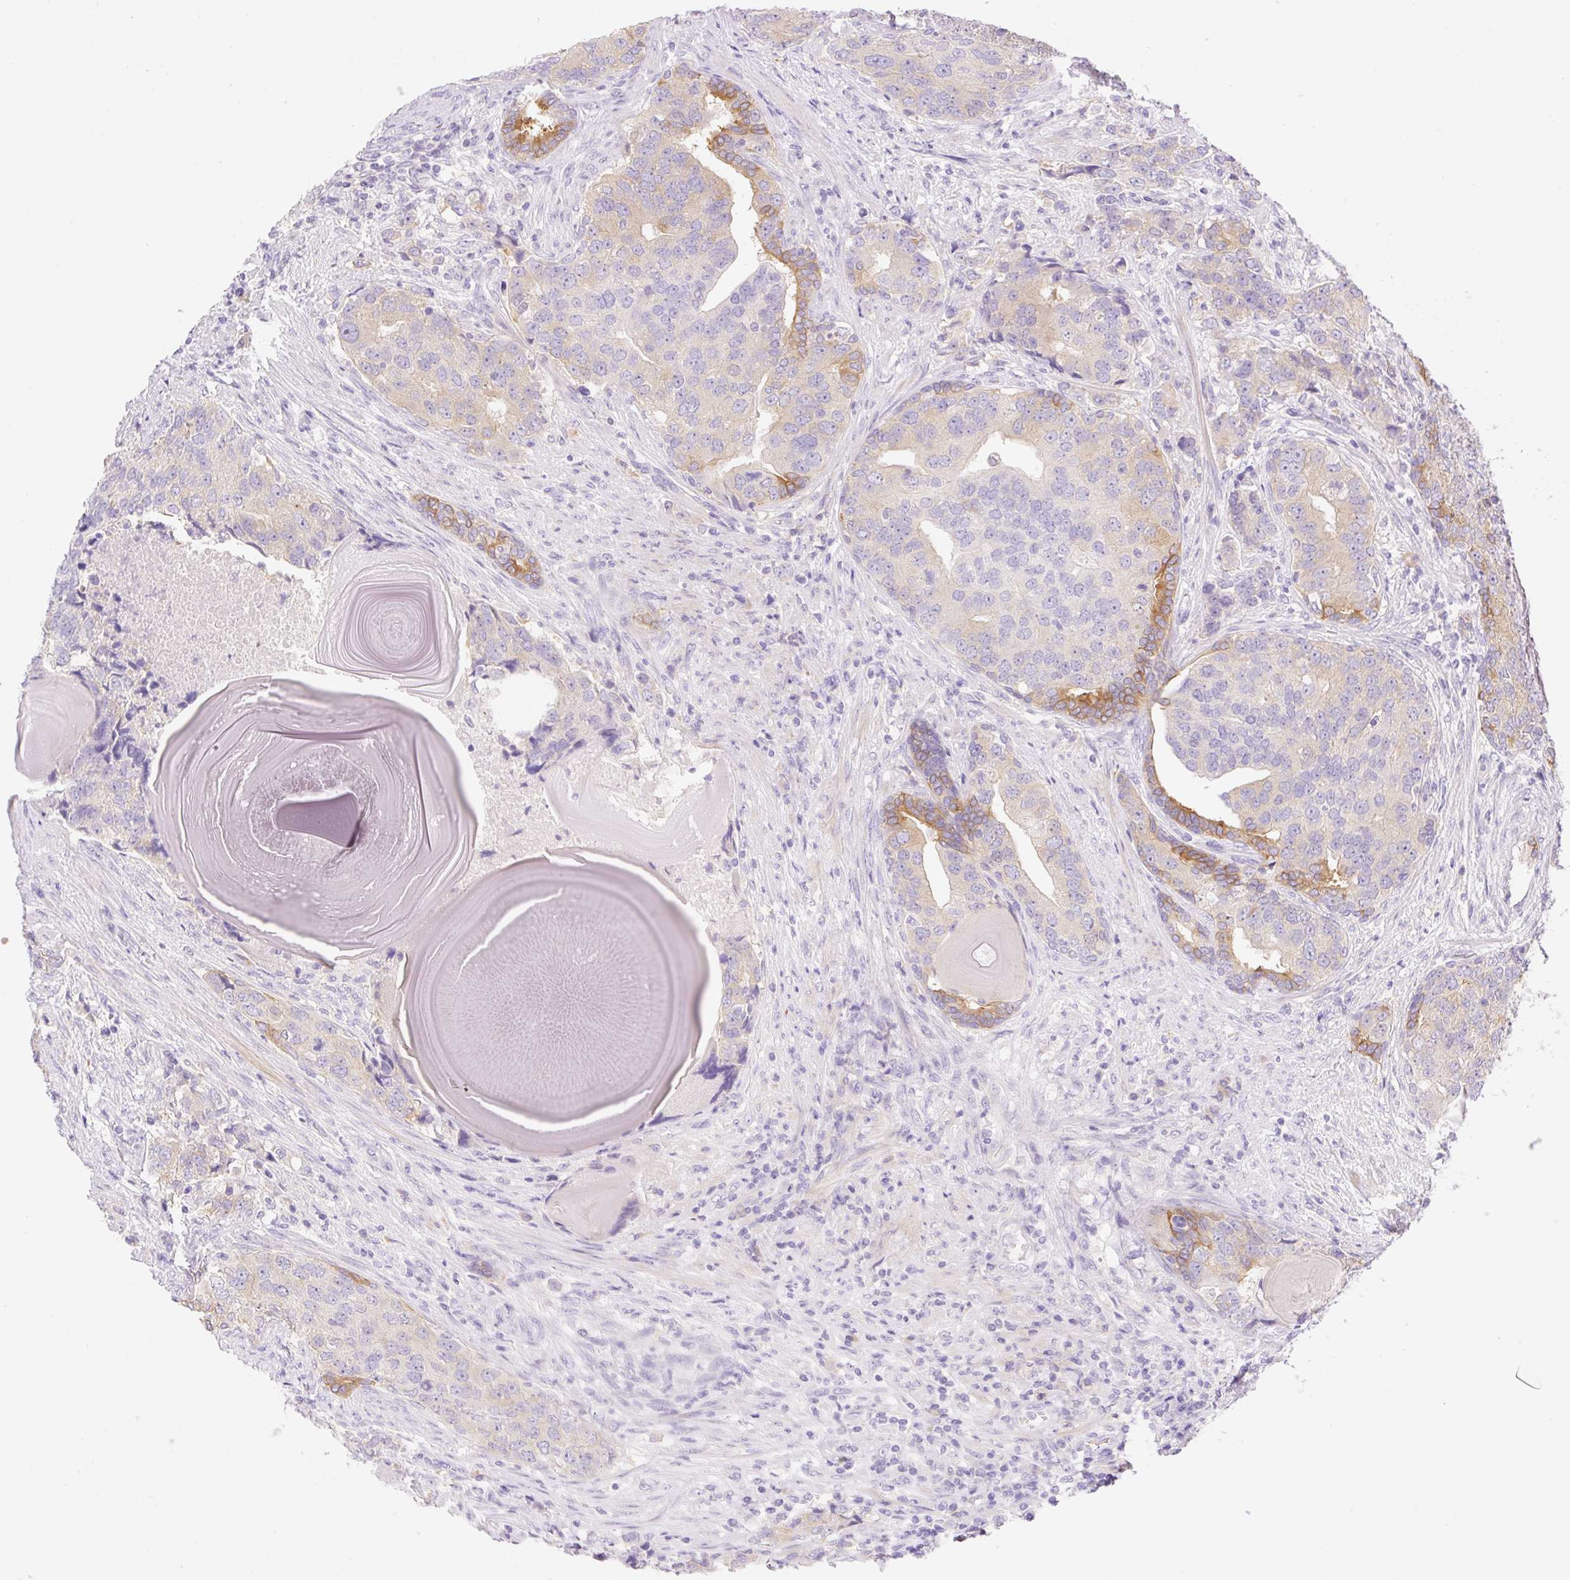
{"staining": {"intensity": "moderate", "quantity": "<25%", "location": "cytoplasmic/membranous"}, "tissue": "prostate cancer", "cell_type": "Tumor cells", "image_type": "cancer", "snomed": [{"axis": "morphology", "description": "Adenocarcinoma, High grade"}, {"axis": "topography", "description": "Prostate"}], "caption": "Tumor cells display low levels of moderate cytoplasmic/membranous positivity in about <25% of cells in adenocarcinoma (high-grade) (prostate).", "gene": "DENND5A", "patient": {"sex": "male", "age": 68}}